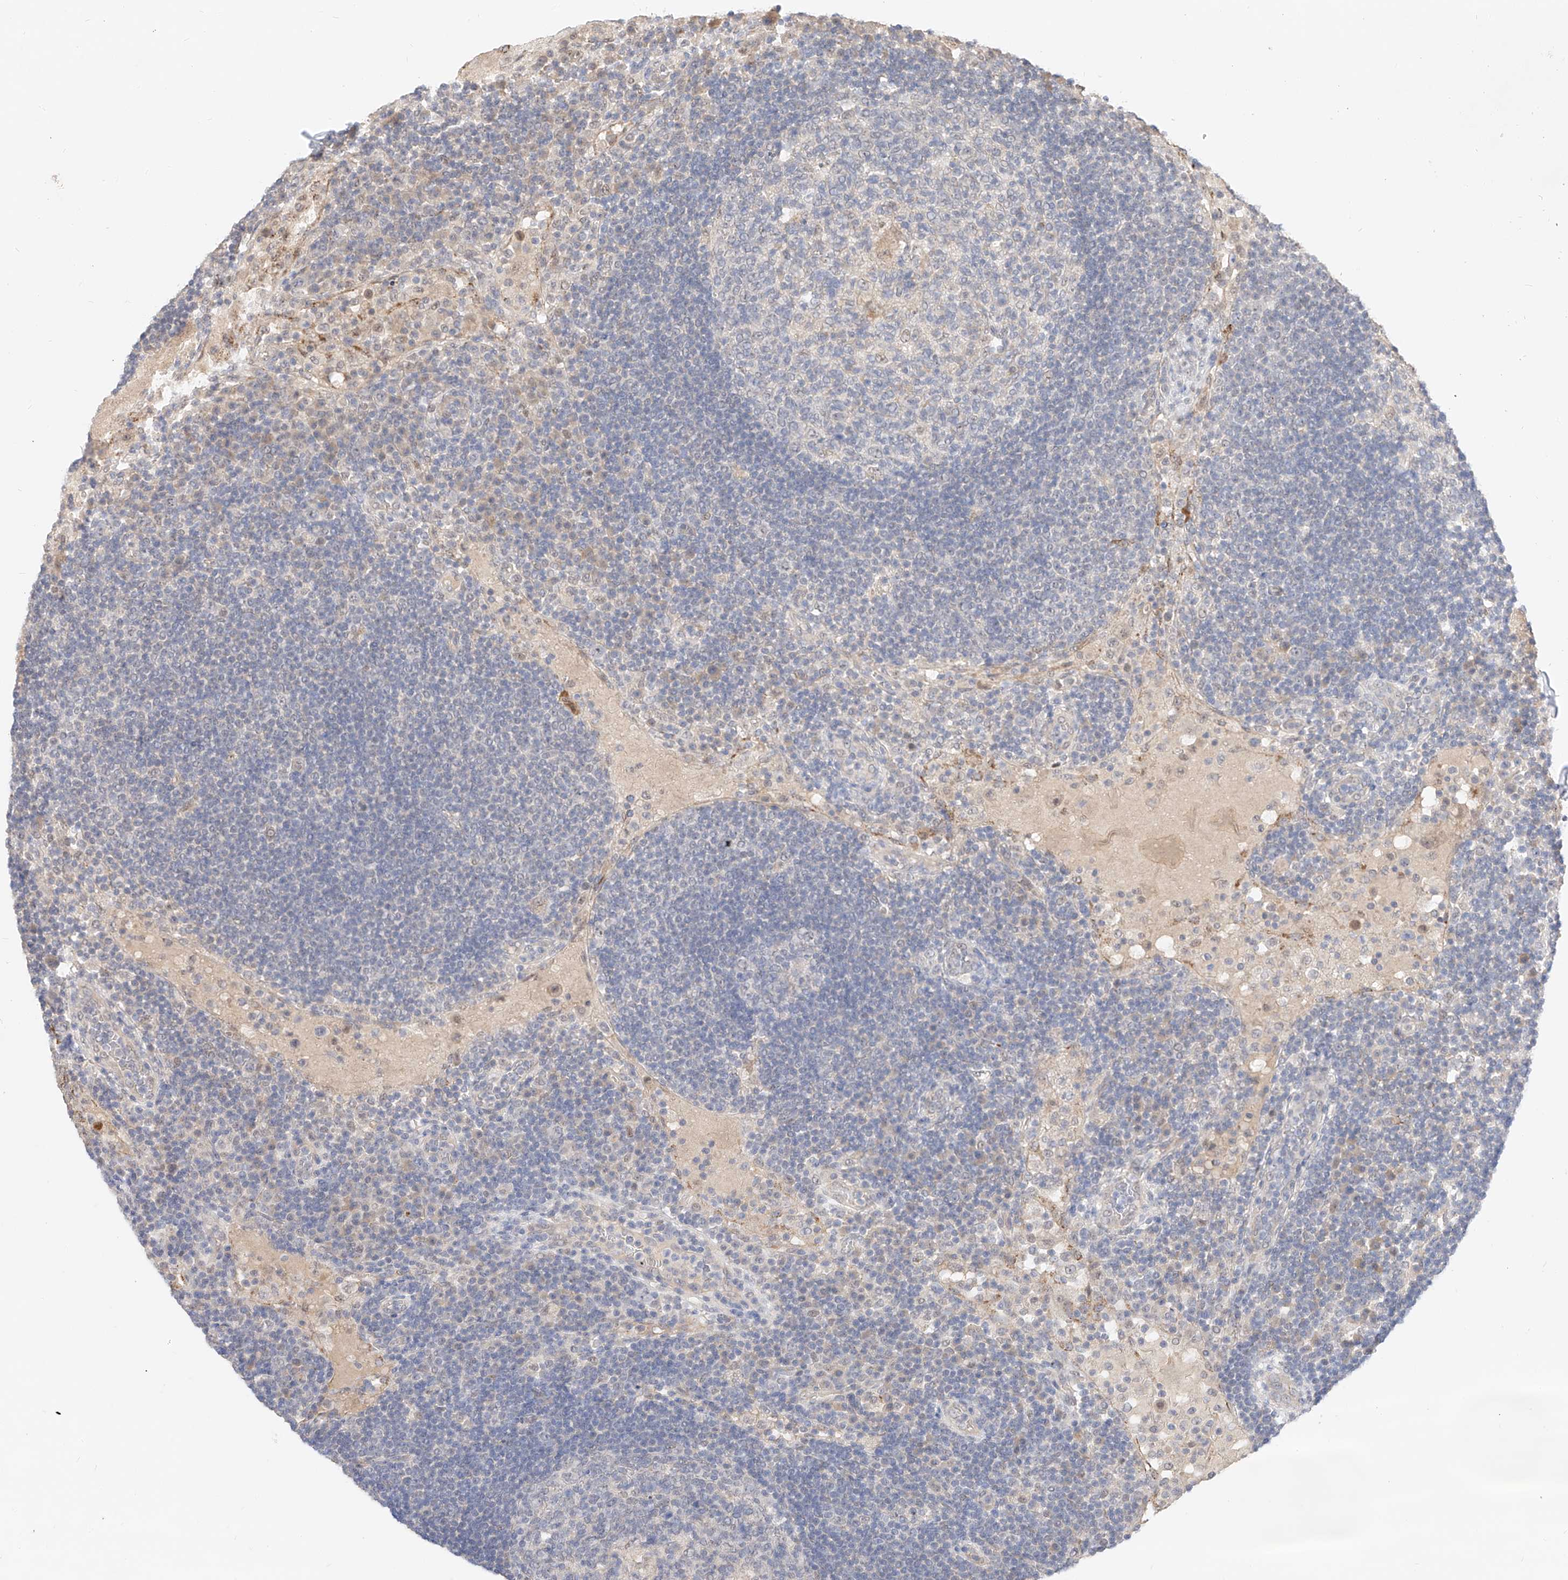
{"staining": {"intensity": "negative", "quantity": "none", "location": "none"}, "tissue": "lymph node", "cell_type": "Germinal center cells", "image_type": "normal", "snomed": [{"axis": "morphology", "description": "Normal tissue, NOS"}, {"axis": "topography", "description": "Lymph node"}], "caption": "Immunohistochemistry (IHC) of unremarkable lymph node reveals no expression in germinal center cells. (DAB (3,3'-diaminobenzidine) immunohistochemistry (IHC), high magnification).", "gene": "IL22RA2", "patient": {"sex": "female", "age": 53}}